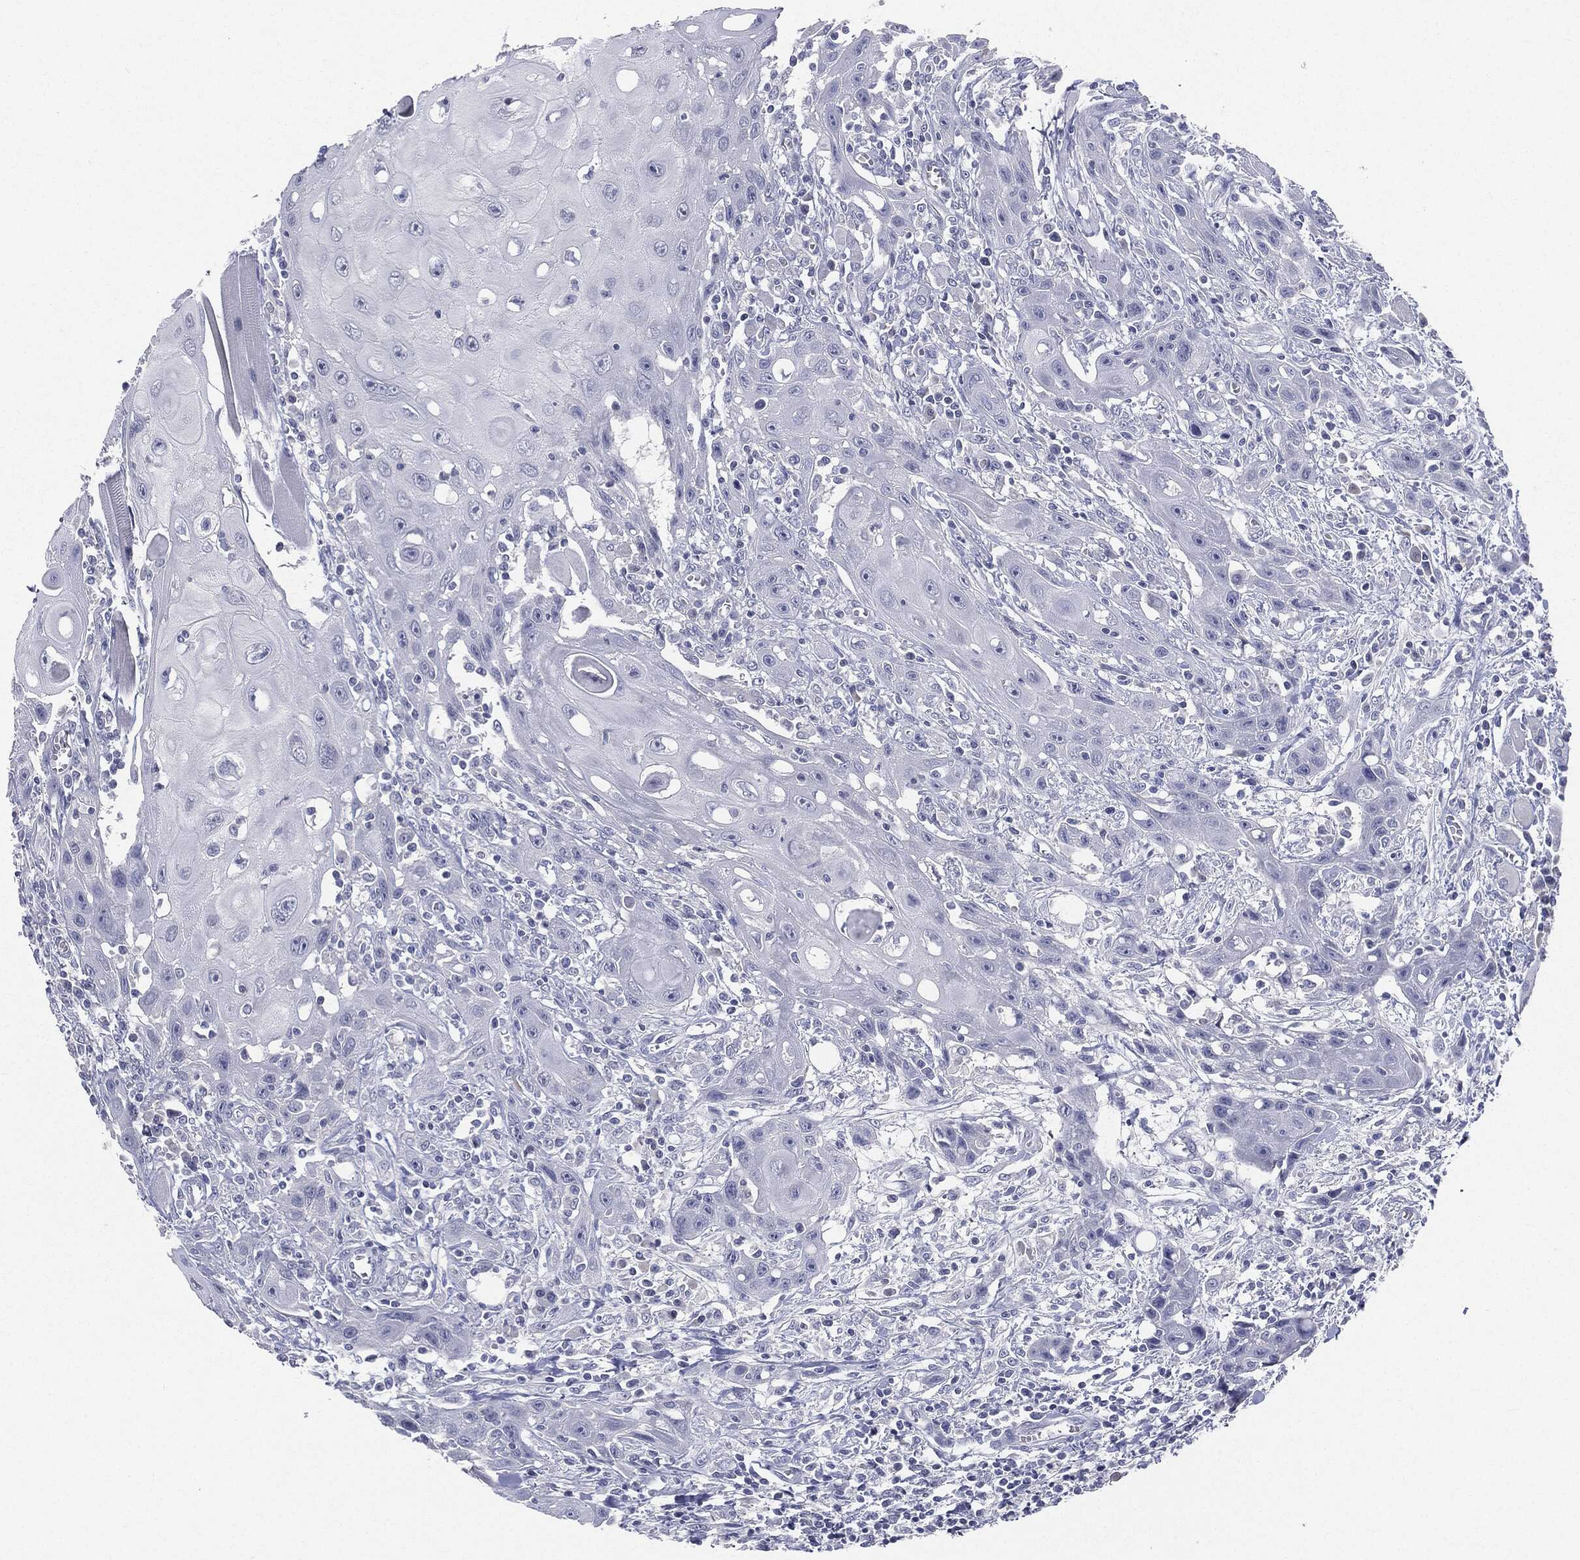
{"staining": {"intensity": "negative", "quantity": "none", "location": "none"}, "tissue": "head and neck cancer", "cell_type": "Tumor cells", "image_type": "cancer", "snomed": [{"axis": "morphology", "description": "Normal tissue, NOS"}, {"axis": "morphology", "description": "Squamous cell carcinoma, NOS"}, {"axis": "topography", "description": "Oral tissue"}, {"axis": "topography", "description": "Head-Neck"}], "caption": "Image shows no protein positivity in tumor cells of head and neck squamous cell carcinoma tissue. The staining is performed using DAB brown chromogen with nuclei counter-stained in using hematoxylin.", "gene": "CGB1", "patient": {"sex": "male", "age": 71}}